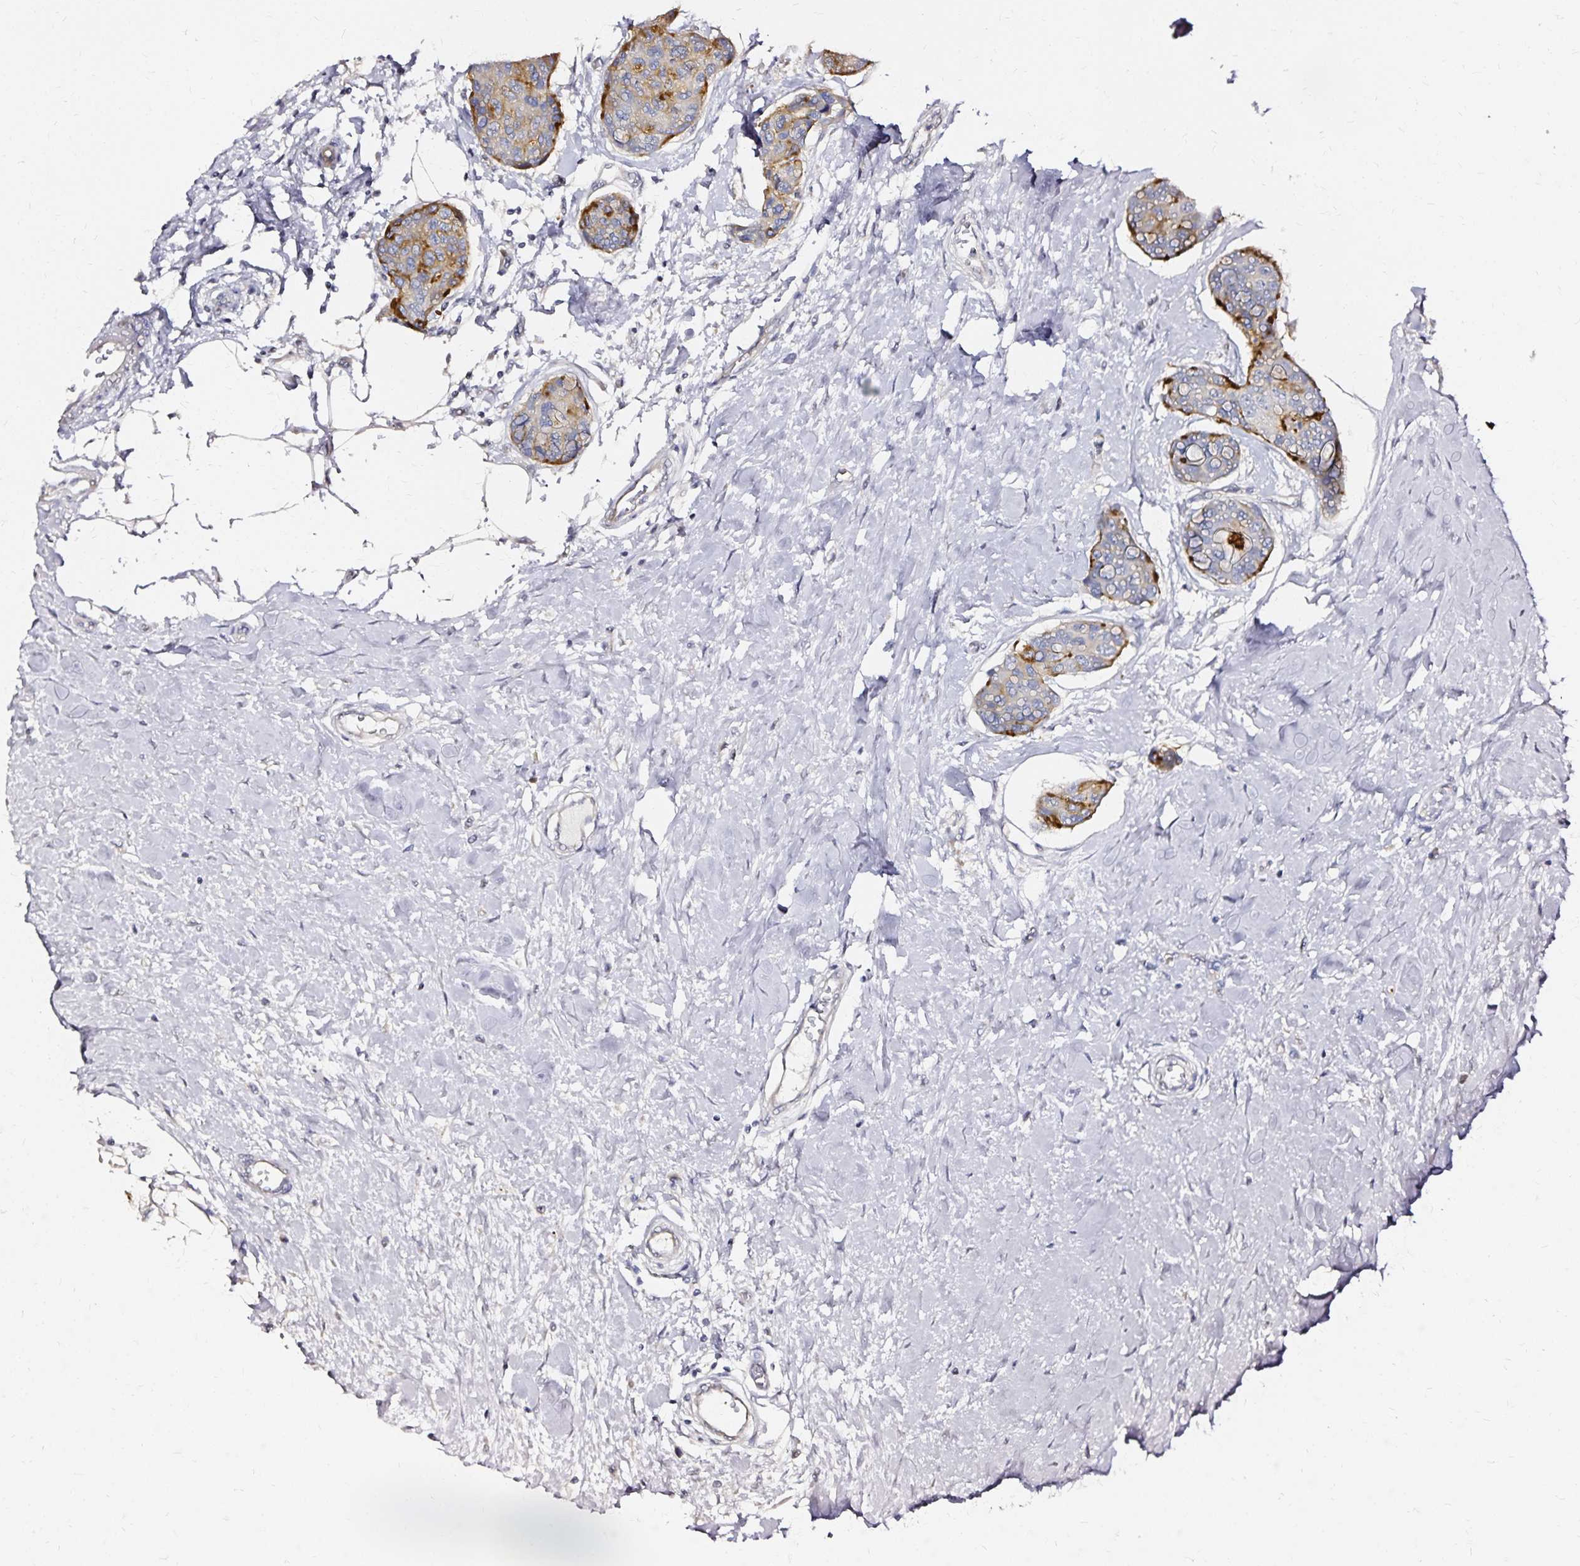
{"staining": {"intensity": "moderate", "quantity": "<25%", "location": "cytoplasmic/membranous"}, "tissue": "breast cancer", "cell_type": "Tumor cells", "image_type": "cancer", "snomed": [{"axis": "morphology", "description": "Duct carcinoma"}, {"axis": "topography", "description": "Breast"}], "caption": "Tumor cells display moderate cytoplasmic/membranous staining in approximately <25% of cells in invasive ductal carcinoma (breast).", "gene": "SLC5A1", "patient": {"sex": "female", "age": 80}}